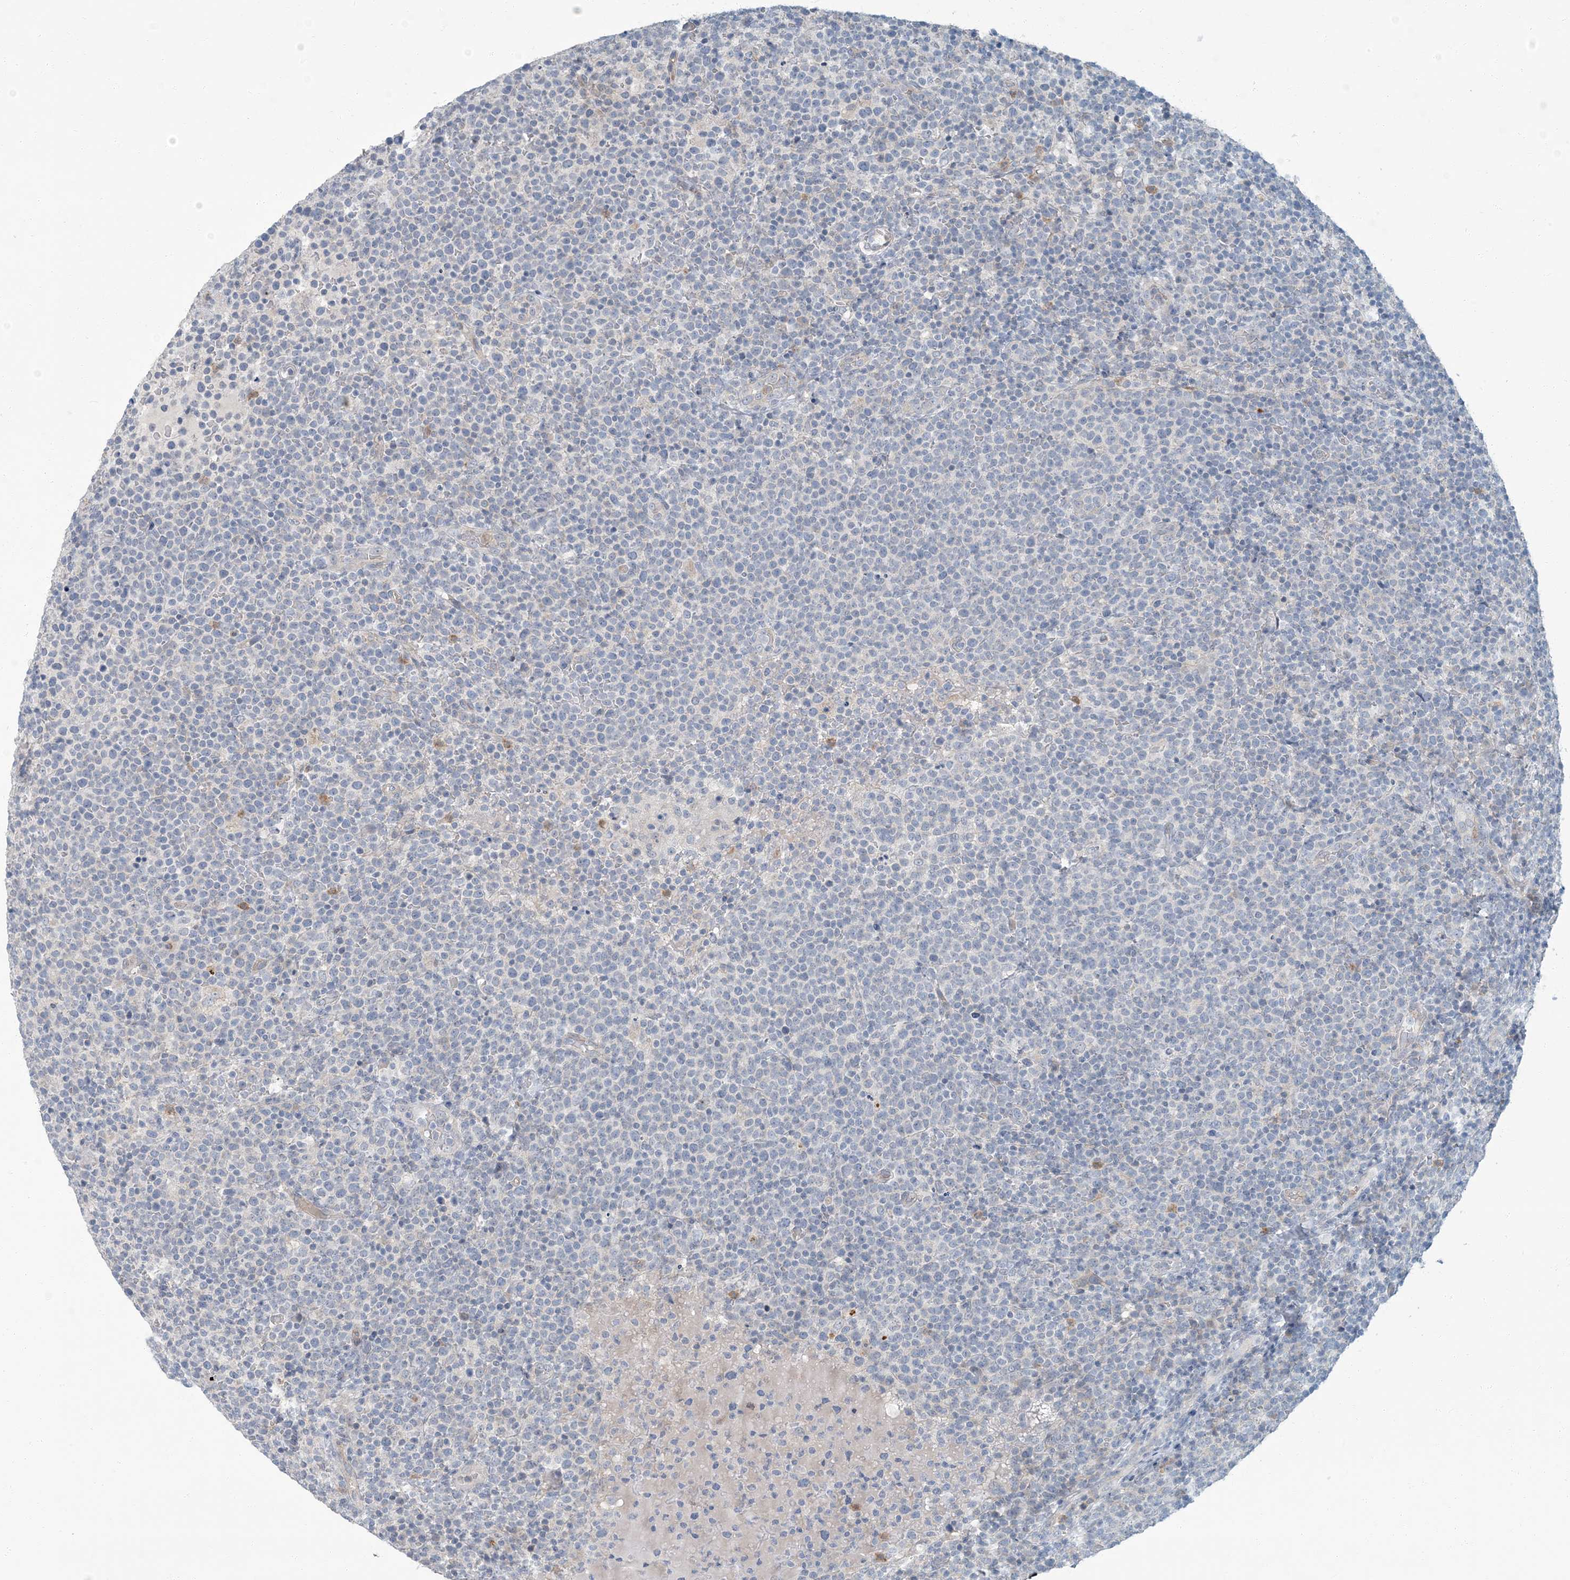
{"staining": {"intensity": "negative", "quantity": "none", "location": "none"}, "tissue": "lymphoma", "cell_type": "Tumor cells", "image_type": "cancer", "snomed": [{"axis": "morphology", "description": "Malignant lymphoma, non-Hodgkin's type, High grade"}, {"axis": "topography", "description": "Lymph node"}], "caption": "This histopathology image is of malignant lymphoma, non-Hodgkin's type (high-grade) stained with immunohistochemistry (IHC) to label a protein in brown with the nuclei are counter-stained blue. There is no staining in tumor cells. (DAB (3,3'-diaminobenzidine) immunohistochemistry with hematoxylin counter stain).", "gene": "EPHA4", "patient": {"sex": "male", "age": 61}}